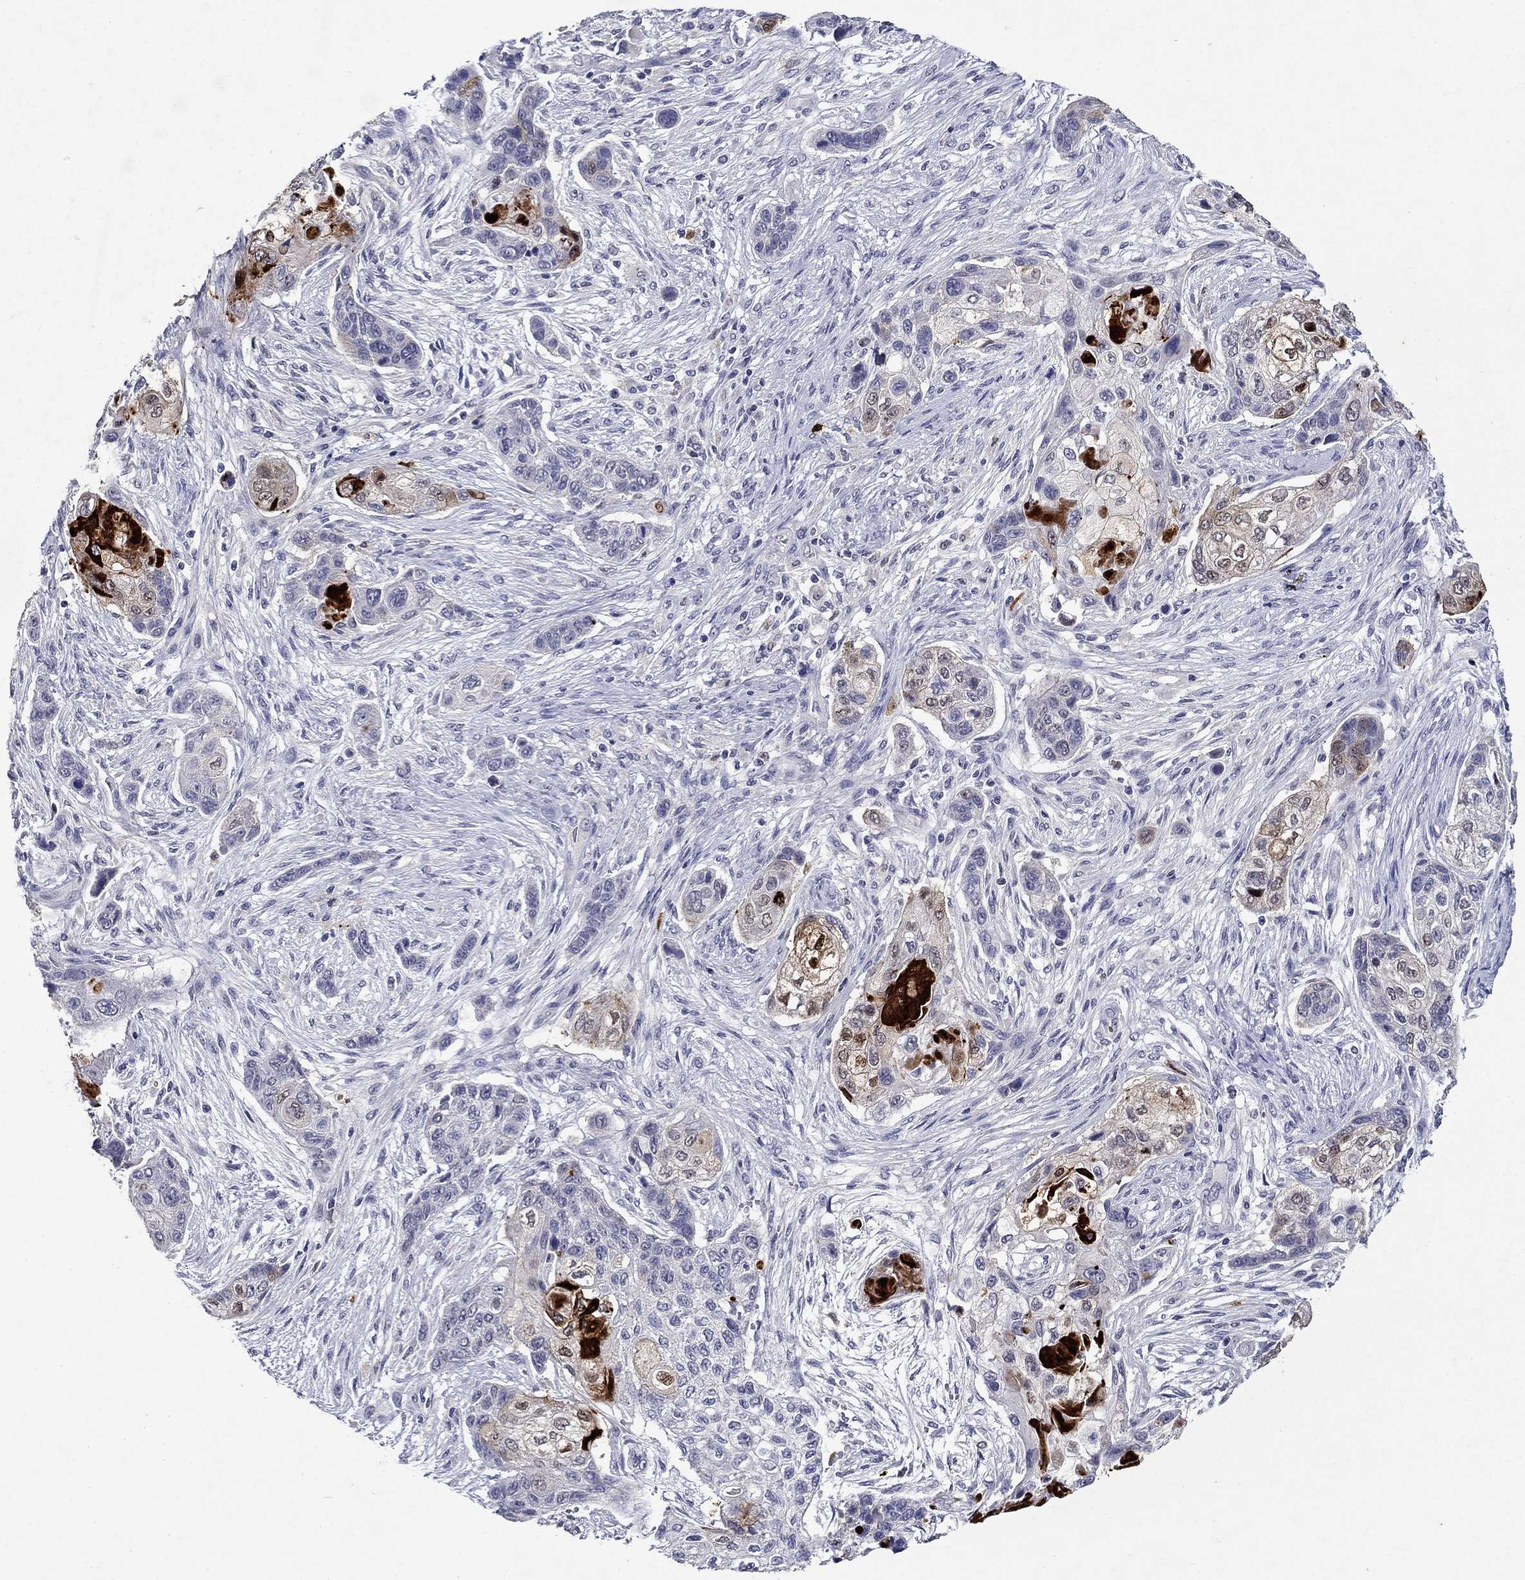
{"staining": {"intensity": "strong", "quantity": "<25%", "location": "cytoplasmic/membranous,nuclear"}, "tissue": "lung cancer", "cell_type": "Tumor cells", "image_type": "cancer", "snomed": [{"axis": "morphology", "description": "Squamous cell carcinoma, NOS"}, {"axis": "topography", "description": "Lung"}], "caption": "A brown stain shows strong cytoplasmic/membranous and nuclear positivity of a protein in human lung squamous cell carcinoma tumor cells. (Brightfield microscopy of DAB IHC at high magnification).", "gene": "IRF5", "patient": {"sex": "male", "age": 69}}